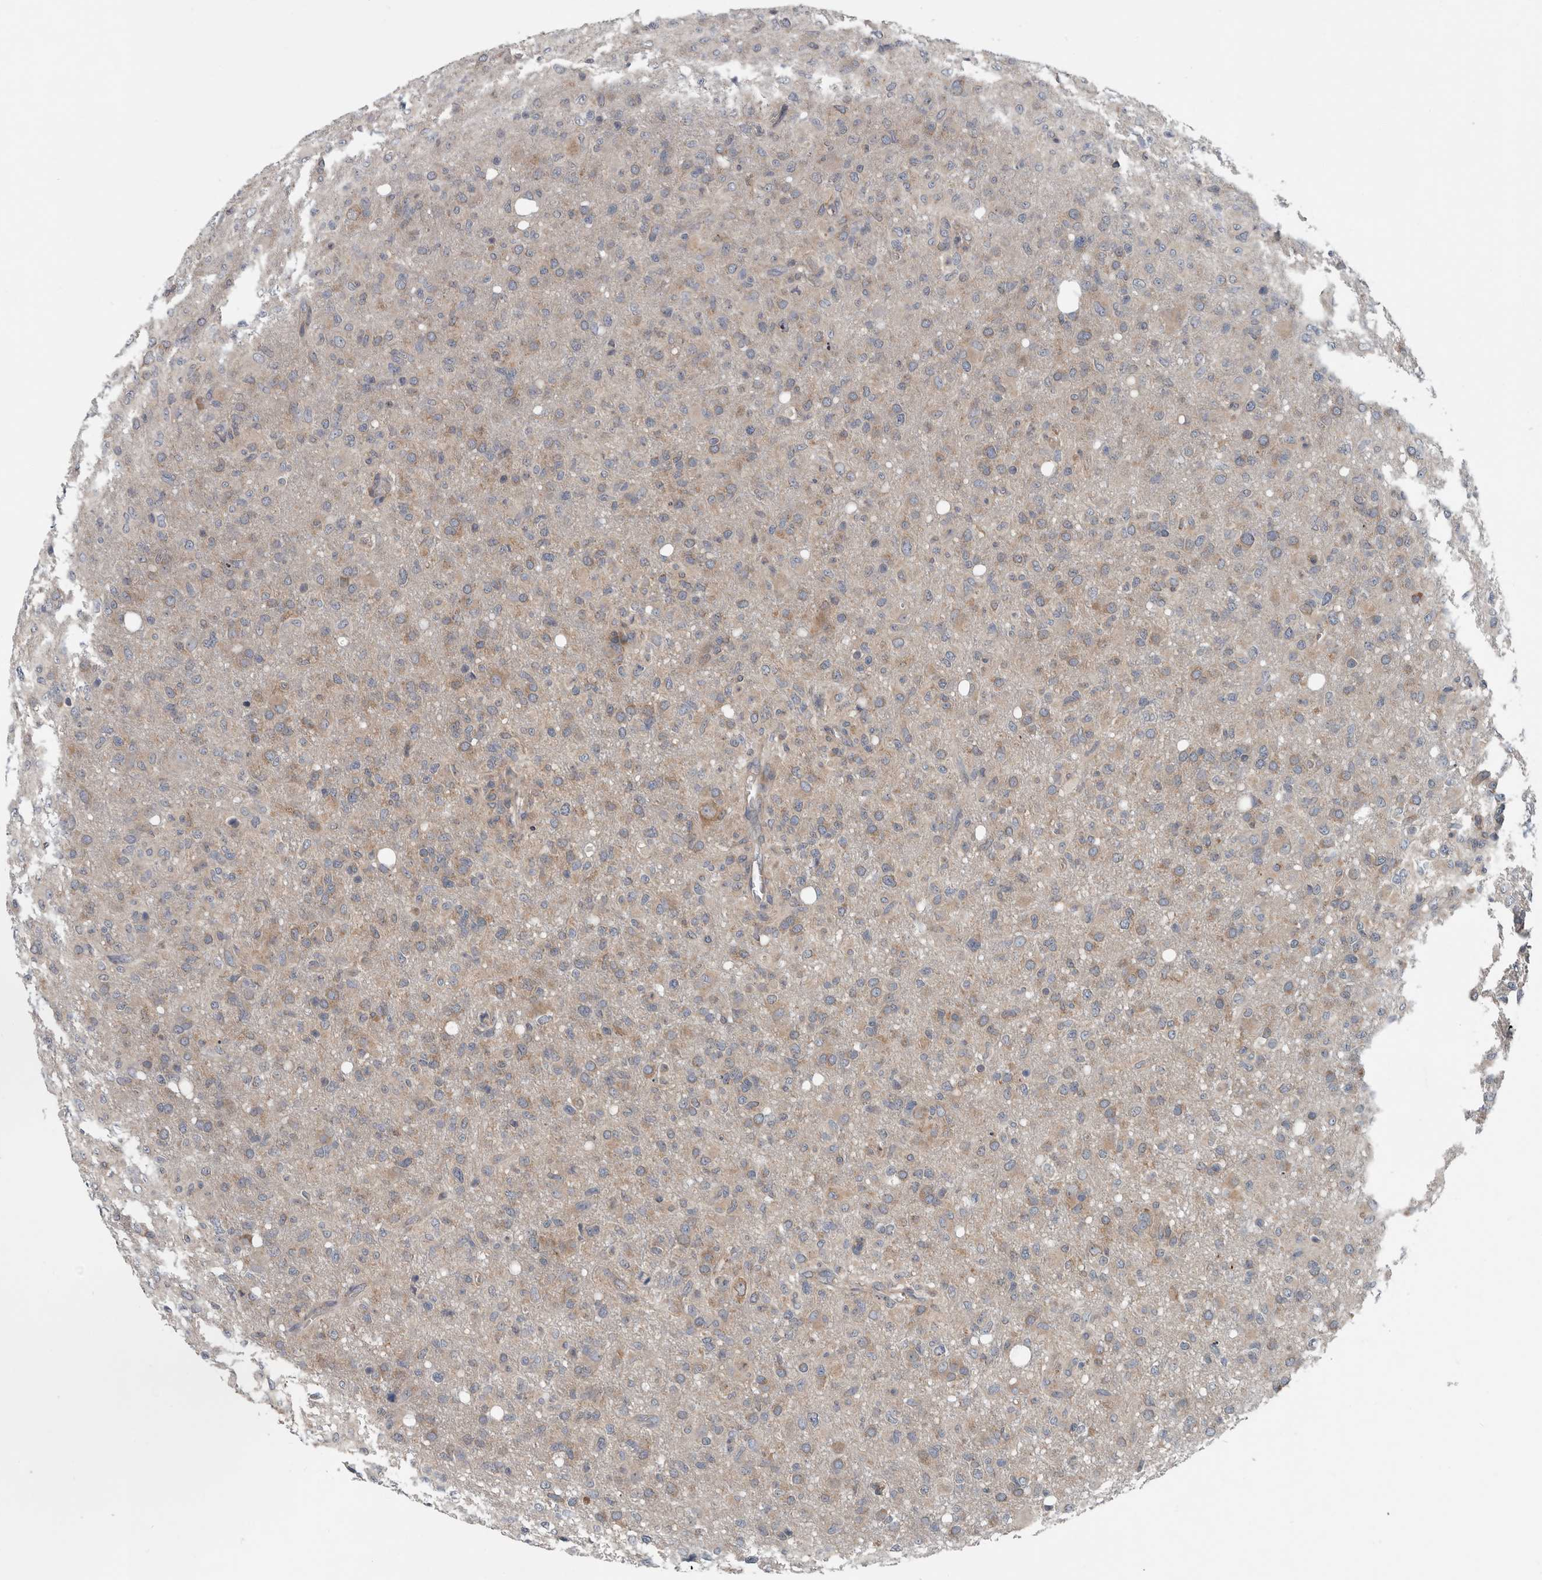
{"staining": {"intensity": "weak", "quantity": "25%-75%", "location": "cytoplasmic/membranous"}, "tissue": "glioma", "cell_type": "Tumor cells", "image_type": "cancer", "snomed": [{"axis": "morphology", "description": "Glioma, malignant, High grade"}, {"axis": "topography", "description": "Brain"}], "caption": "Protein staining shows weak cytoplasmic/membranous expression in about 25%-75% of tumor cells in malignant high-grade glioma.", "gene": "TMEM199", "patient": {"sex": "female", "age": 57}}